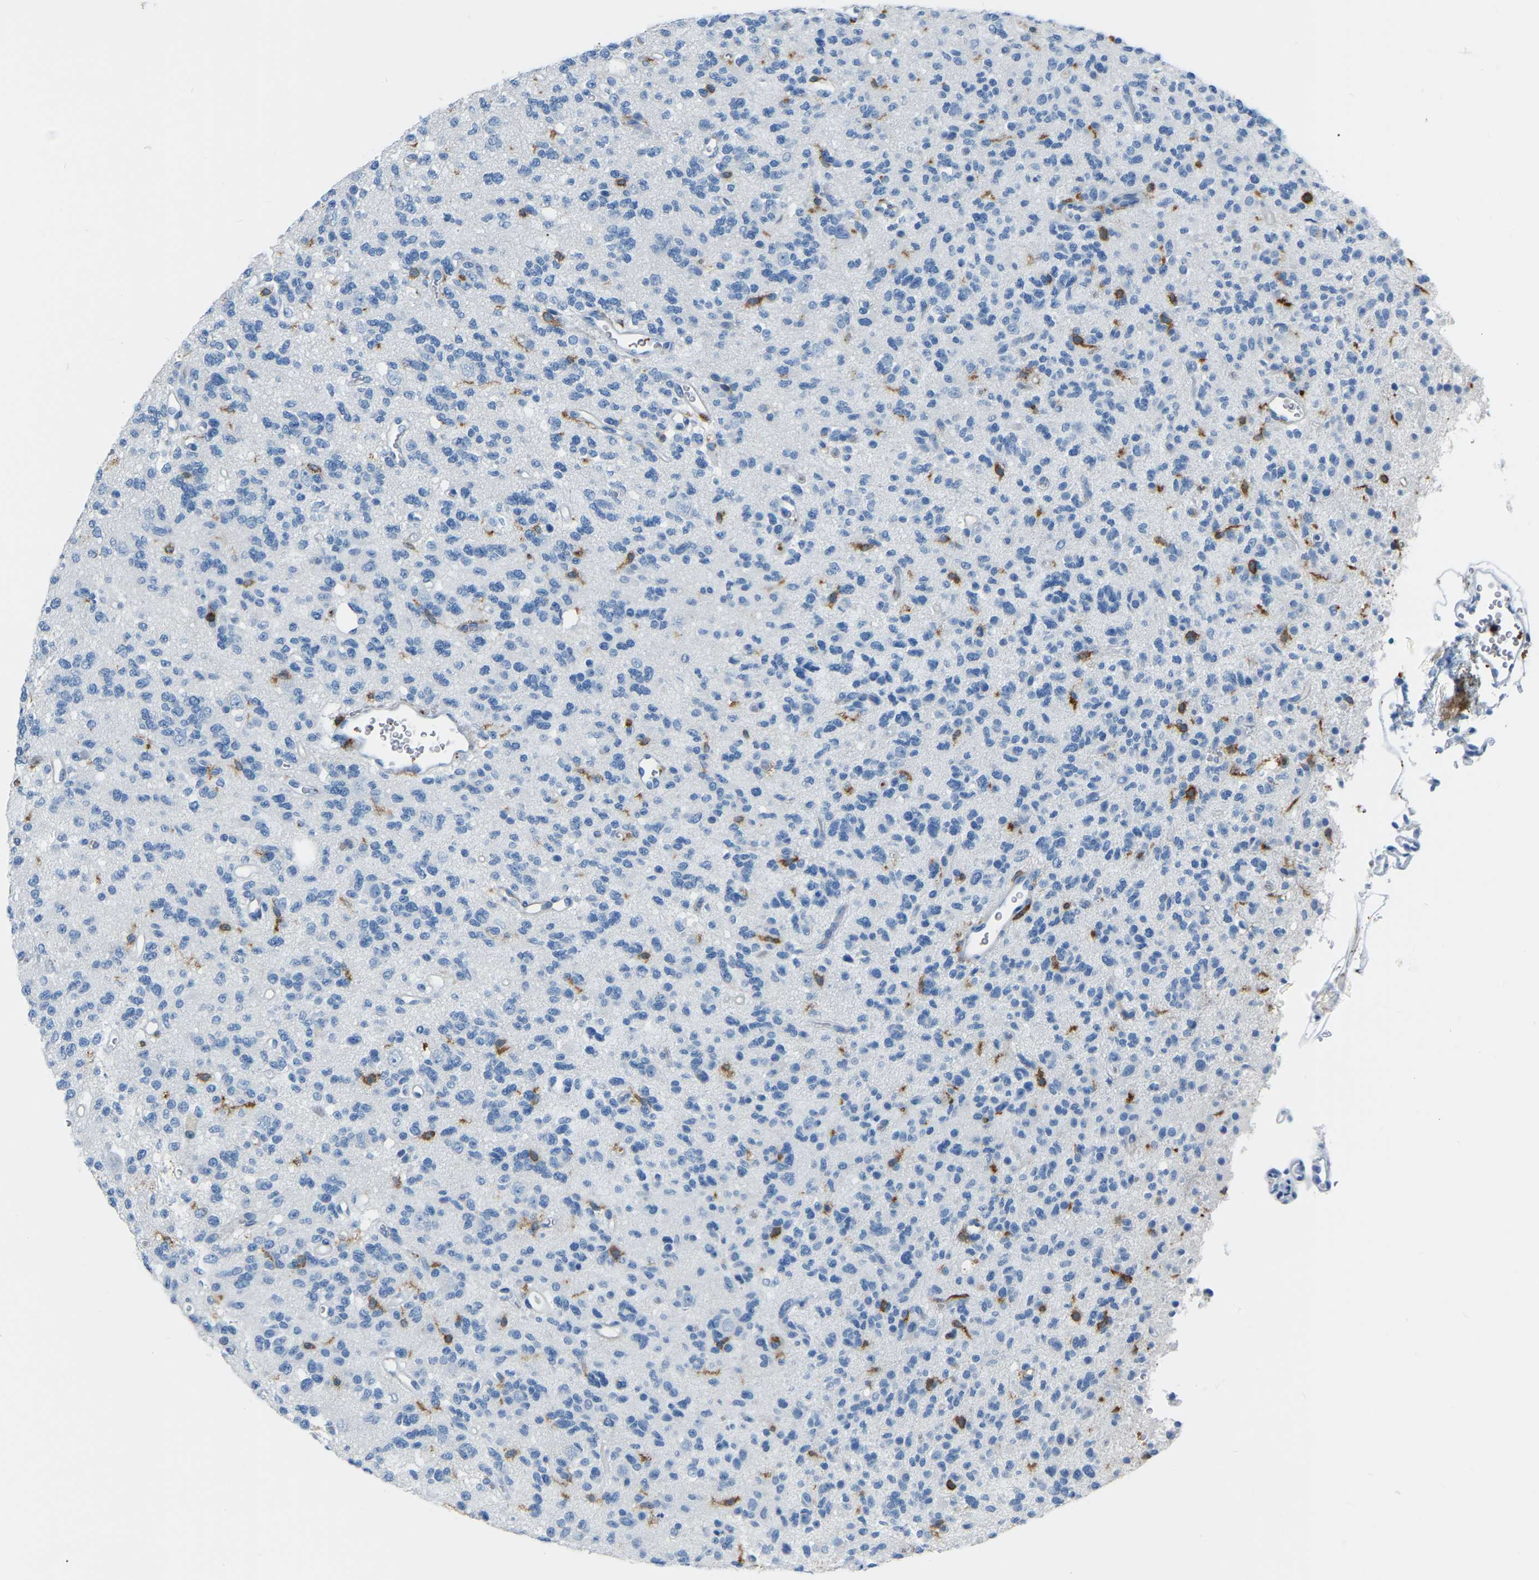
{"staining": {"intensity": "negative", "quantity": "none", "location": "none"}, "tissue": "glioma", "cell_type": "Tumor cells", "image_type": "cancer", "snomed": [{"axis": "morphology", "description": "Glioma, malignant, Low grade"}, {"axis": "topography", "description": "Brain"}], "caption": "Human malignant low-grade glioma stained for a protein using IHC displays no staining in tumor cells.", "gene": "ARHGAP45", "patient": {"sex": "male", "age": 38}}